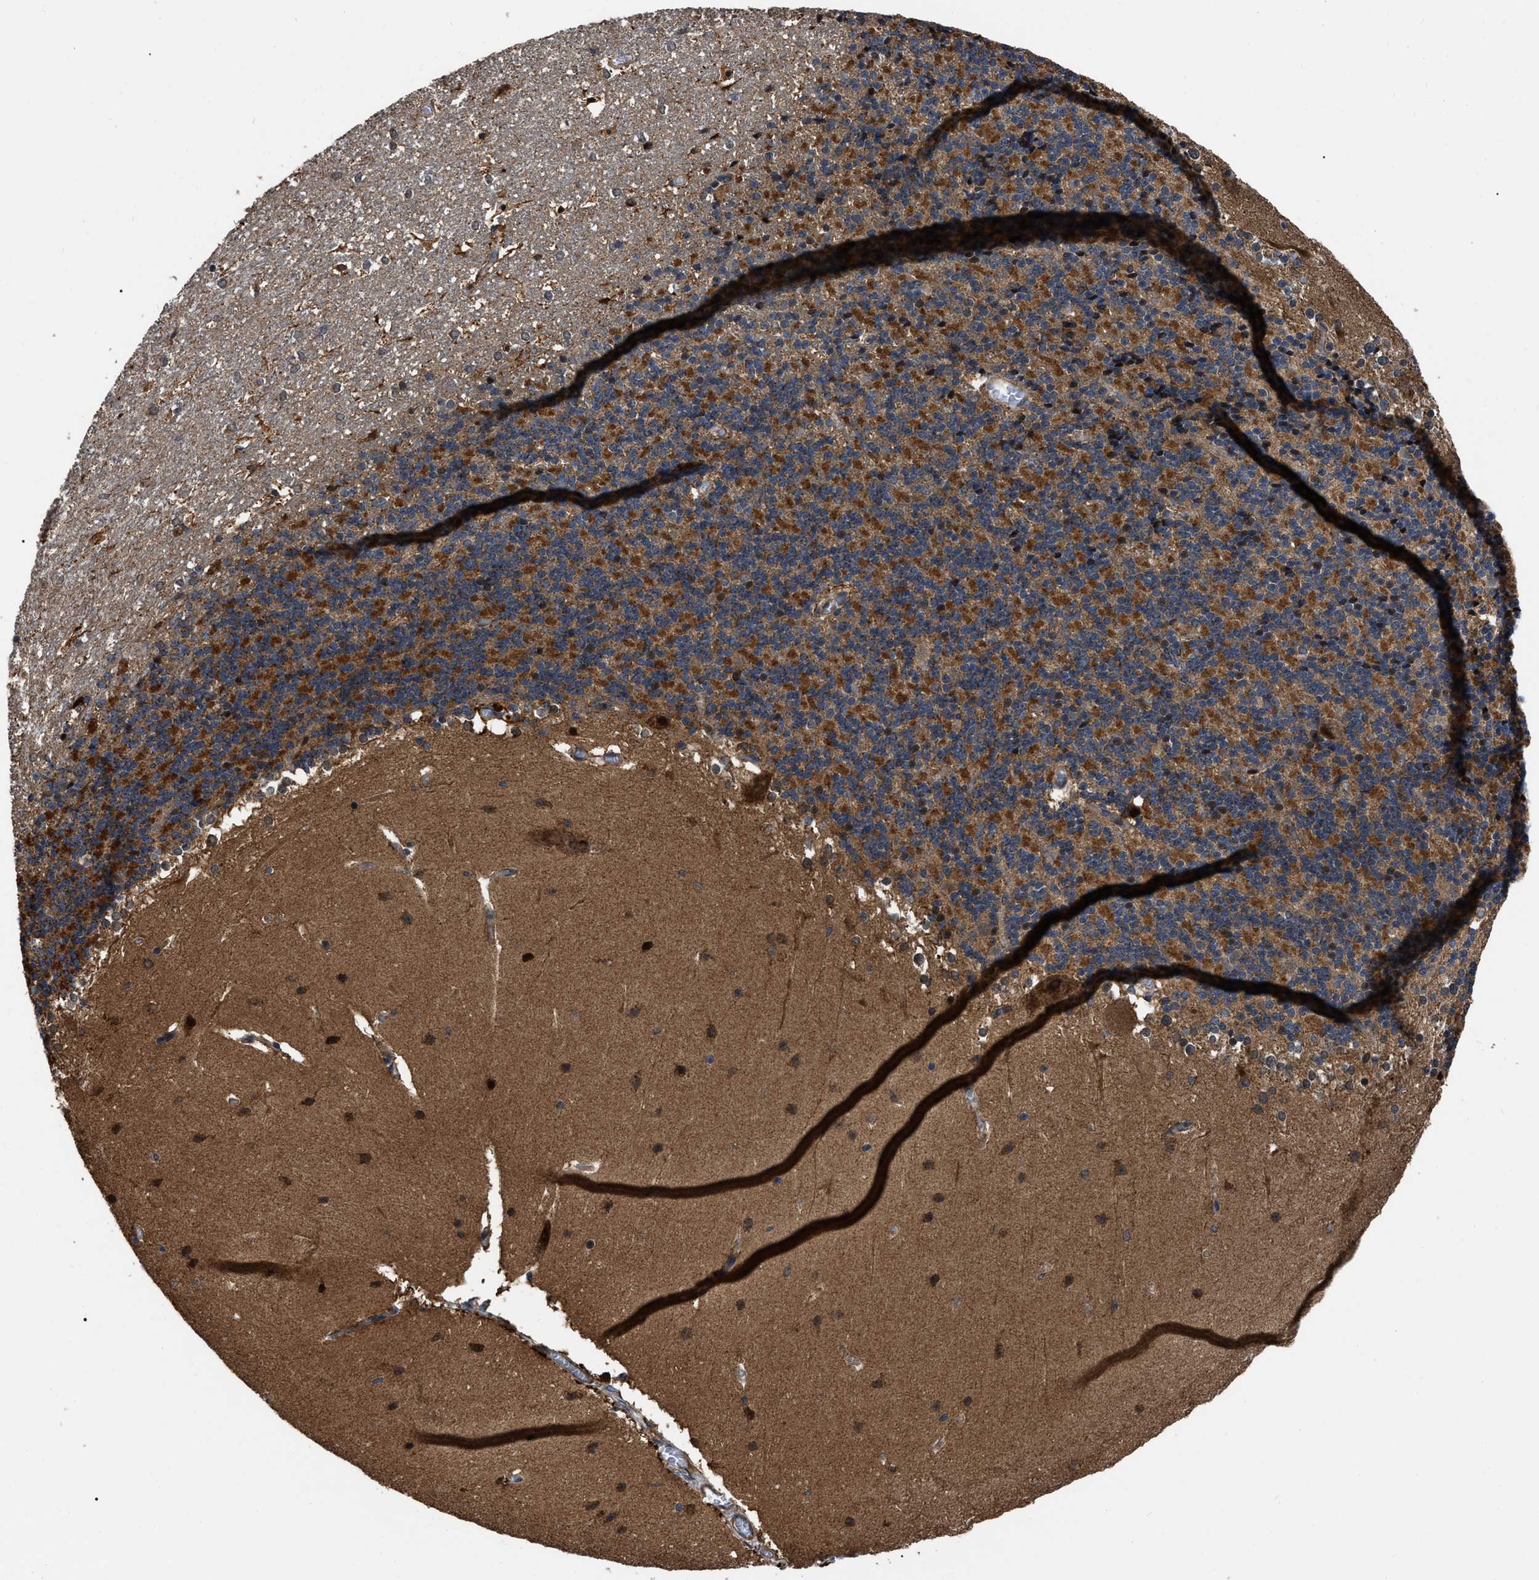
{"staining": {"intensity": "moderate", "quantity": ">75%", "location": "cytoplasmic/membranous"}, "tissue": "cerebellum", "cell_type": "Cells in granular layer", "image_type": "normal", "snomed": [{"axis": "morphology", "description": "Normal tissue, NOS"}, {"axis": "topography", "description": "Cerebellum"}], "caption": "Cerebellum stained with immunohistochemistry exhibits moderate cytoplasmic/membranous staining in approximately >75% of cells in granular layer. Nuclei are stained in blue.", "gene": "PPWD1", "patient": {"sex": "female", "age": 19}}